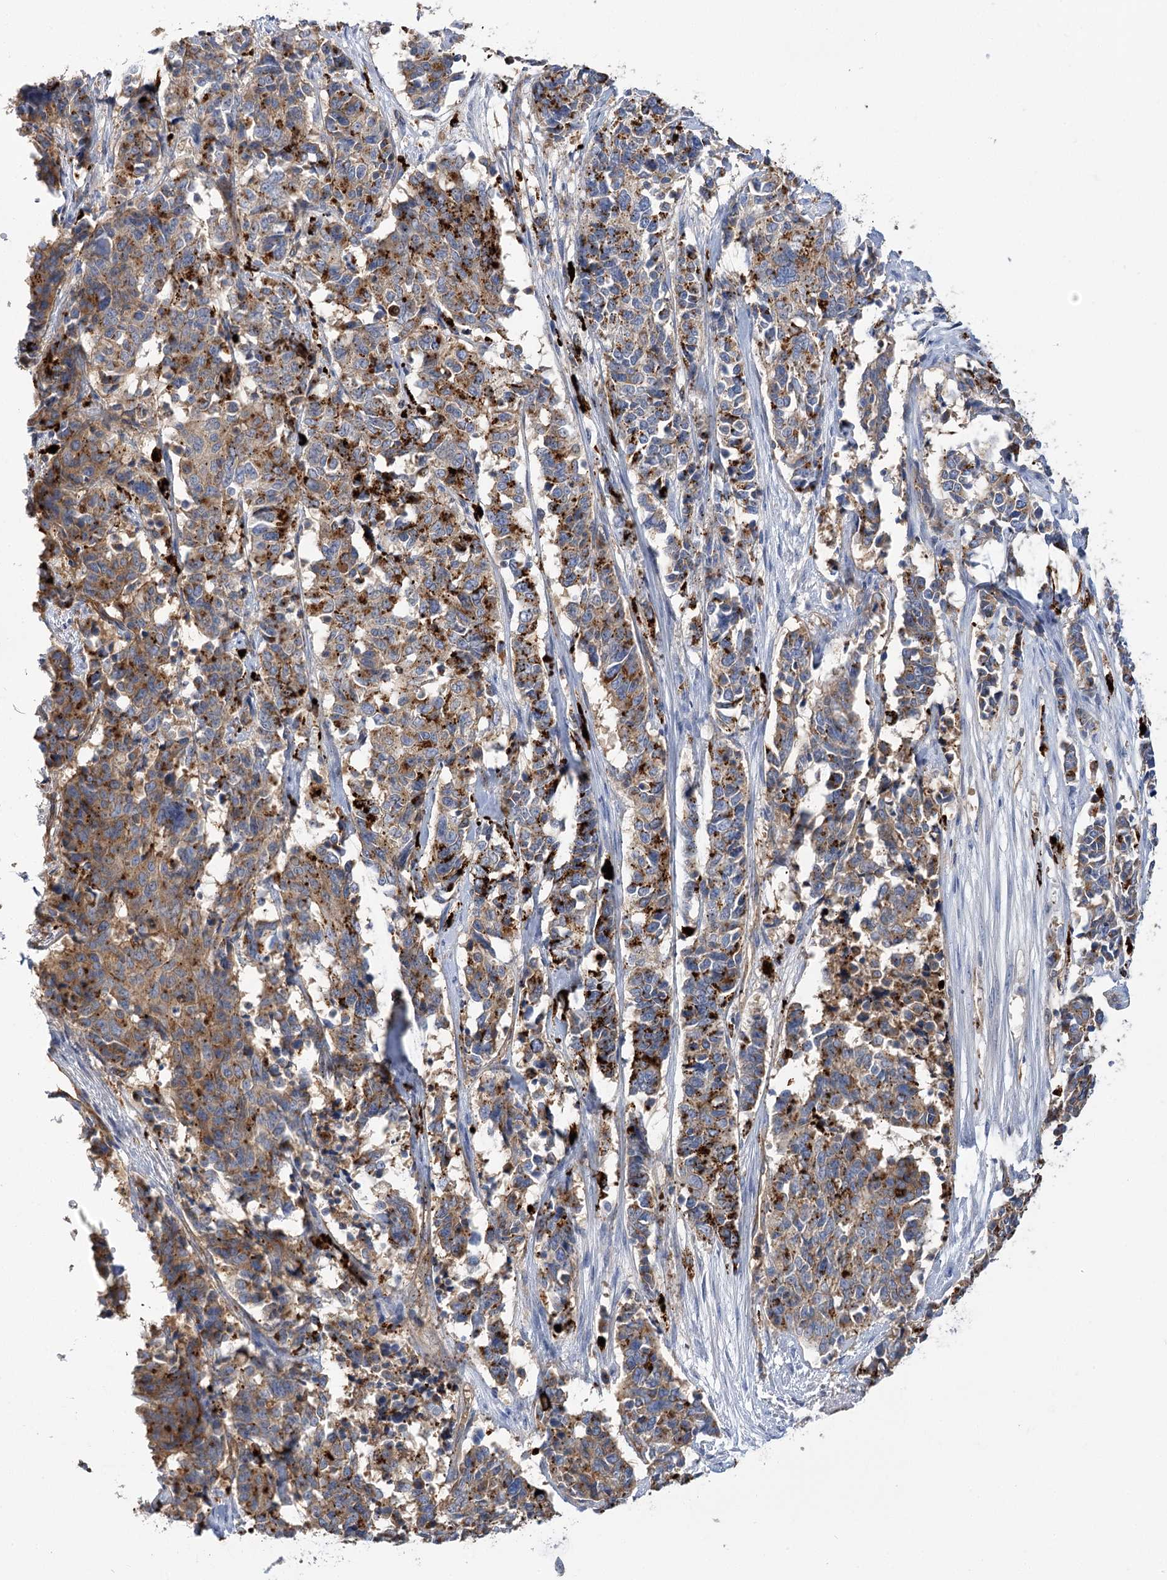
{"staining": {"intensity": "moderate", "quantity": ">75%", "location": "cytoplasmic/membranous"}, "tissue": "cervical cancer", "cell_type": "Tumor cells", "image_type": "cancer", "snomed": [{"axis": "morphology", "description": "Normal tissue, NOS"}, {"axis": "morphology", "description": "Squamous cell carcinoma, NOS"}, {"axis": "topography", "description": "Cervix"}], "caption": "There is medium levels of moderate cytoplasmic/membranous staining in tumor cells of cervical cancer (squamous cell carcinoma), as demonstrated by immunohistochemical staining (brown color).", "gene": "GUSB", "patient": {"sex": "female", "age": 35}}